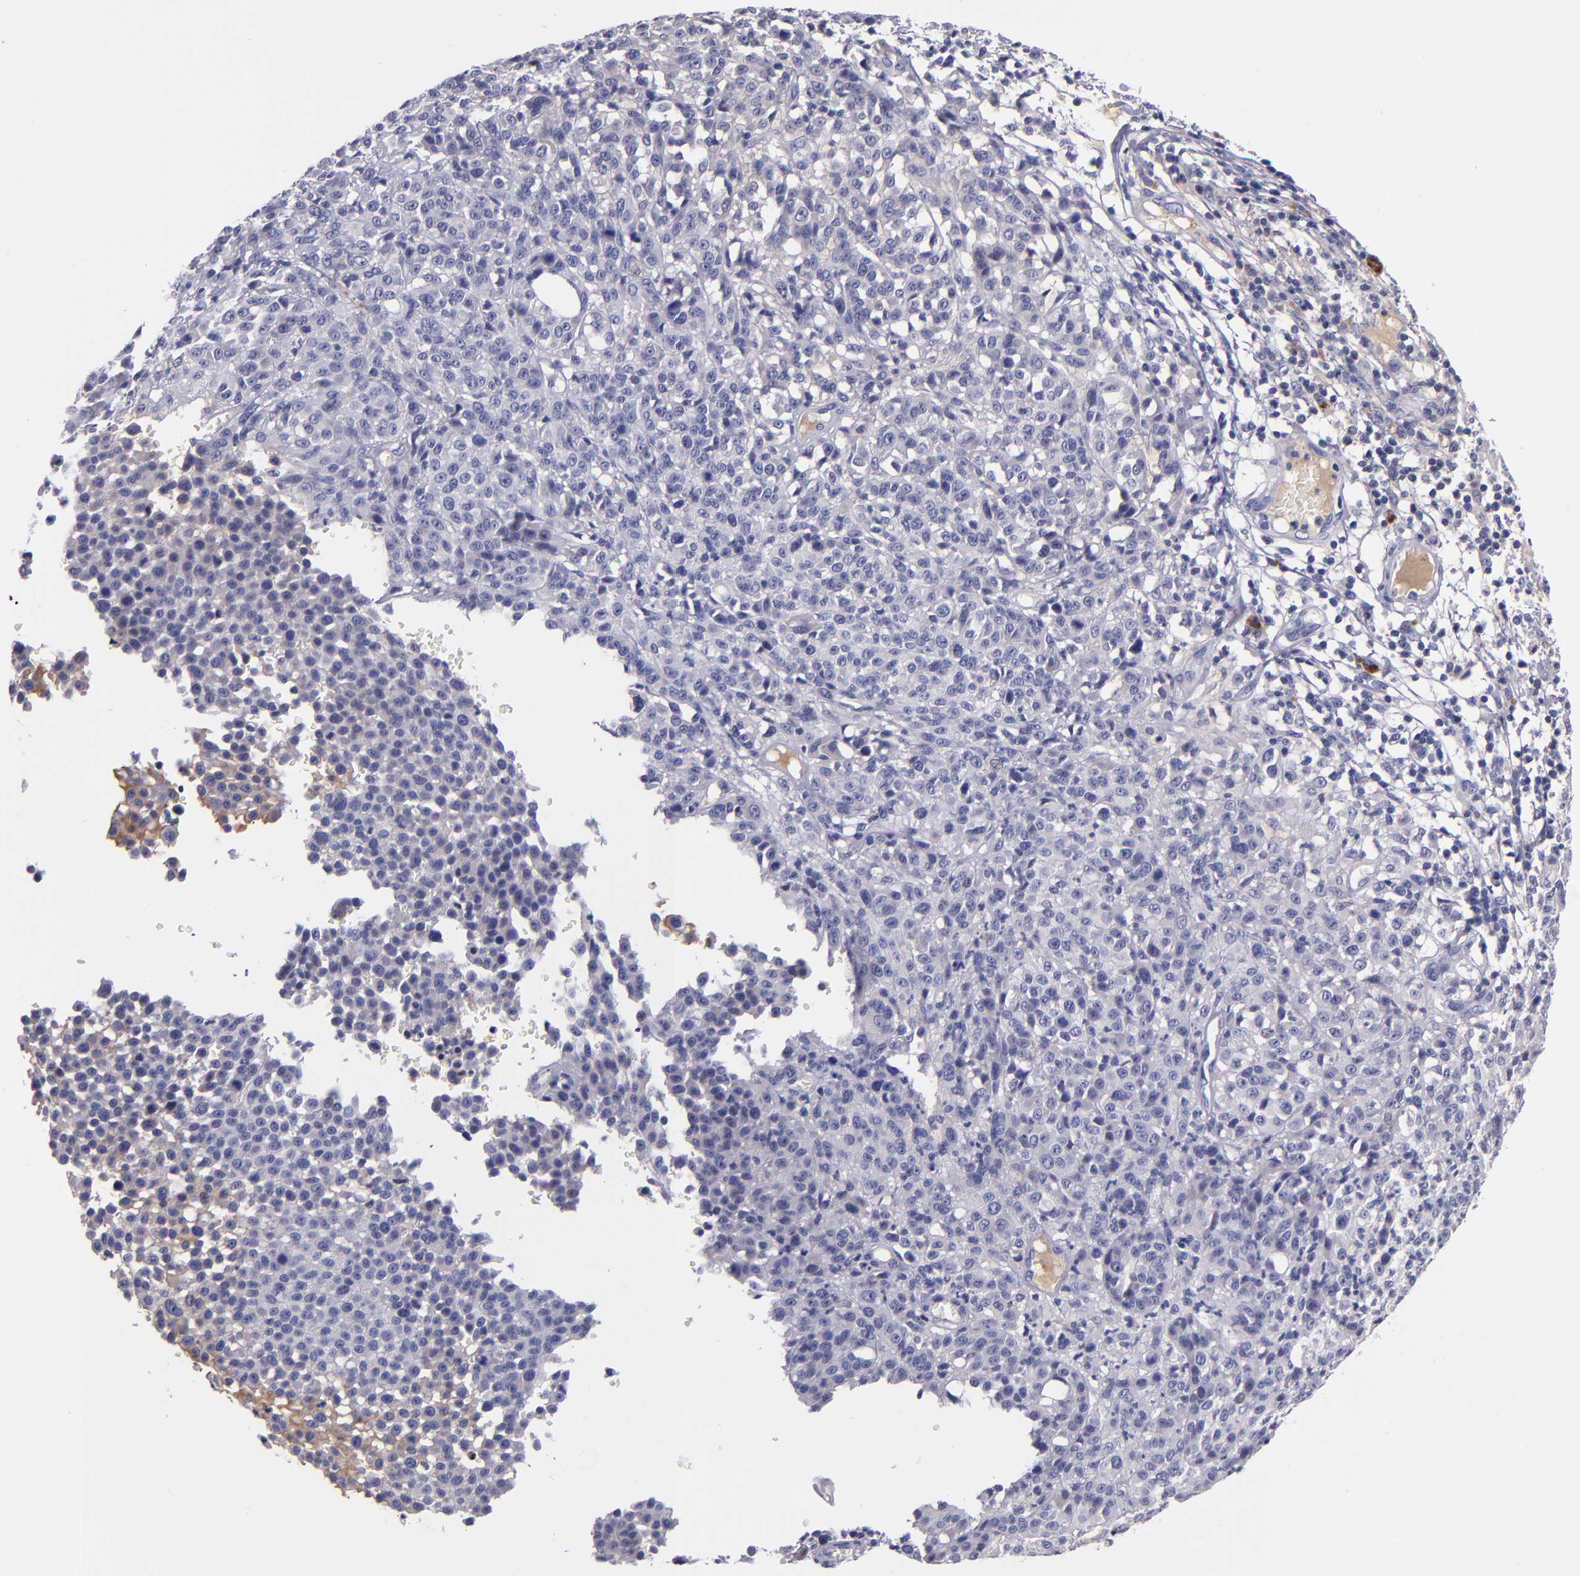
{"staining": {"intensity": "negative", "quantity": "none", "location": "none"}, "tissue": "melanoma", "cell_type": "Tumor cells", "image_type": "cancer", "snomed": [{"axis": "morphology", "description": "Malignant melanoma, NOS"}, {"axis": "topography", "description": "Skin"}], "caption": "An immunohistochemistry (IHC) image of malignant melanoma is shown. There is no staining in tumor cells of malignant melanoma.", "gene": "RBP4", "patient": {"sex": "female", "age": 49}}